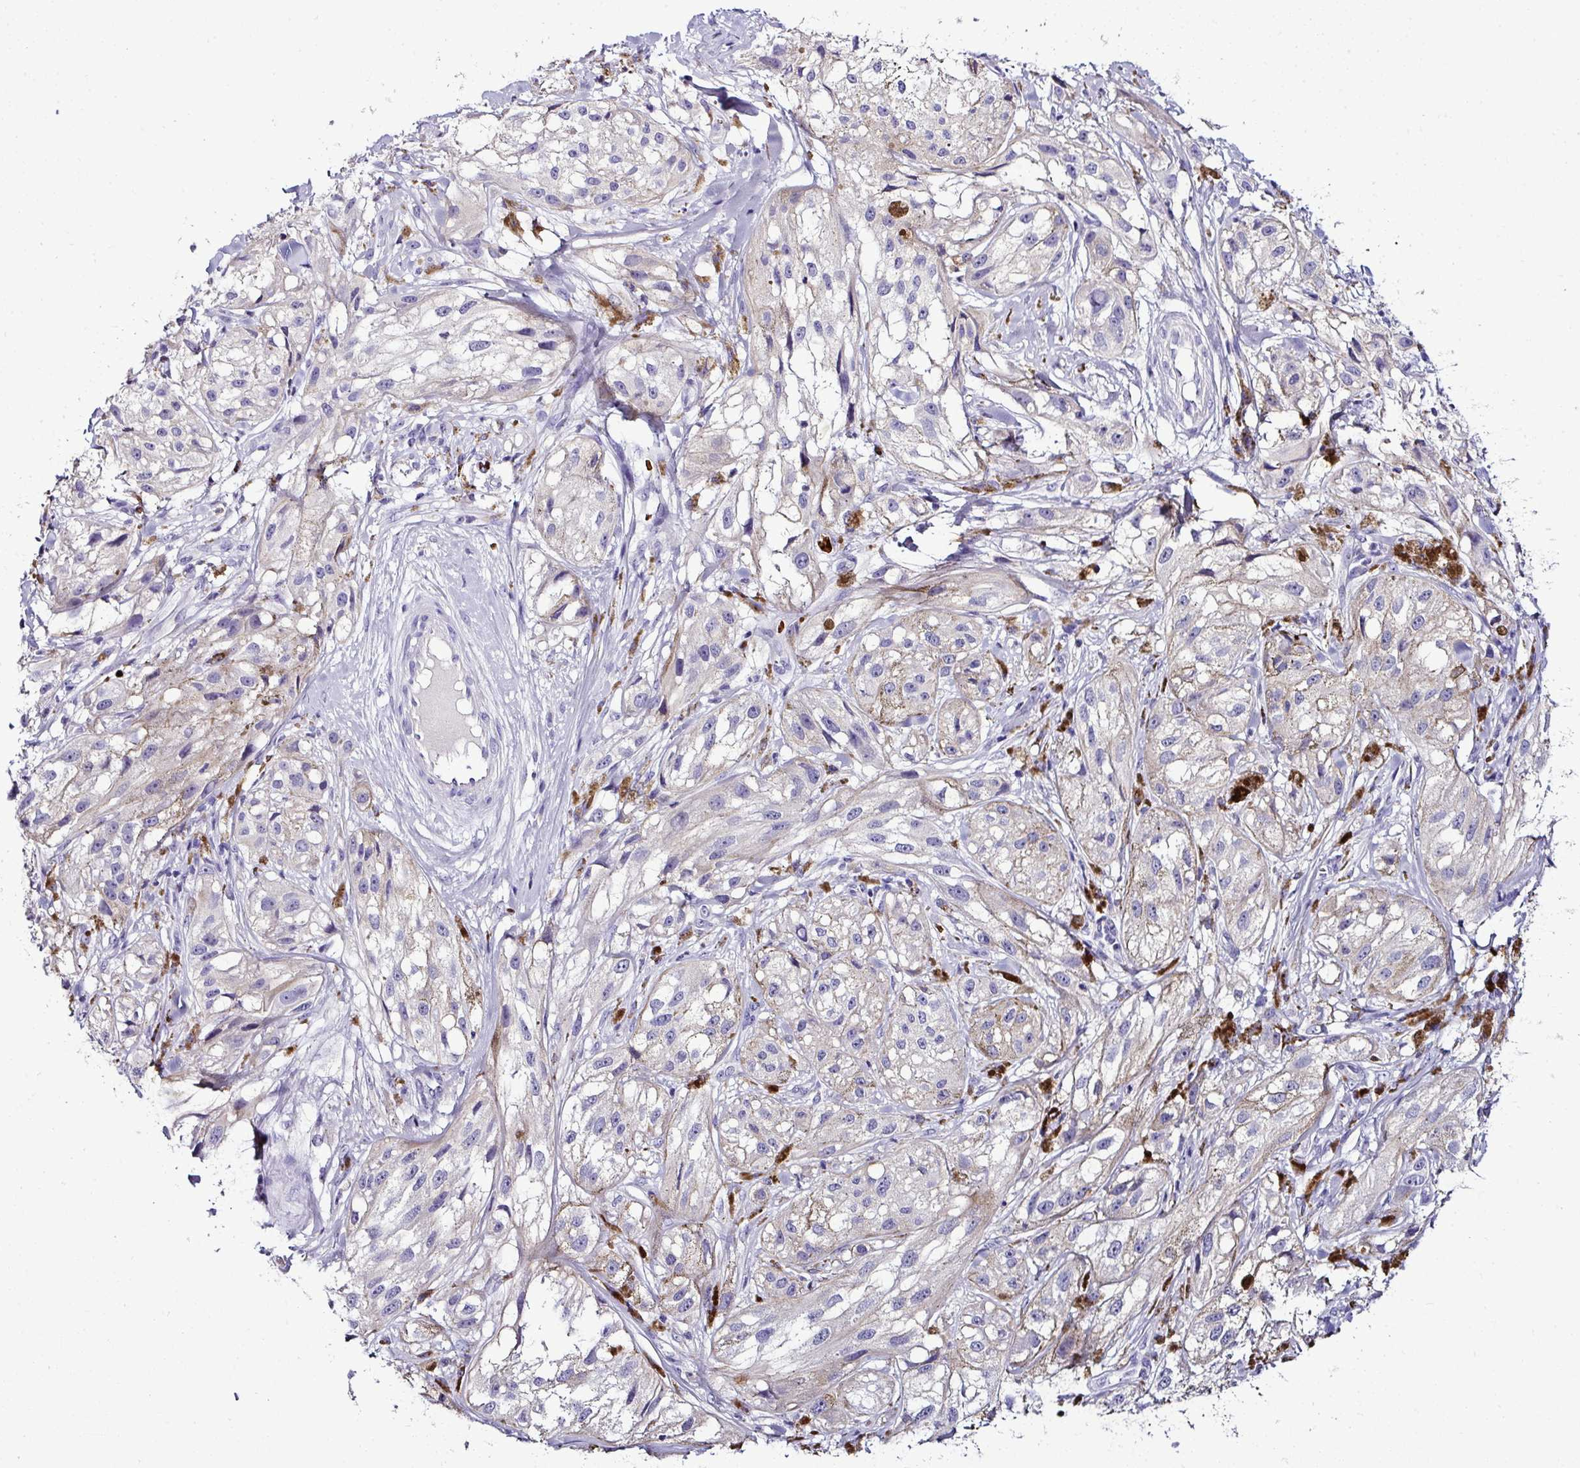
{"staining": {"intensity": "negative", "quantity": "none", "location": "none"}, "tissue": "melanoma", "cell_type": "Tumor cells", "image_type": "cancer", "snomed": [{"axis": "morphology", "description": "Malignant melanoma, NOS"}, {"axis": "topography", "description": "Skin"}], "caption": "This image is of malignant melanoma stained with immunohistochemistry to label a protein in brown with the nuclei are counter-stained blue. There is no staining in tumor cells.", "gene": "NAPSA", "patient": {"sex": "male", "age": 88}}